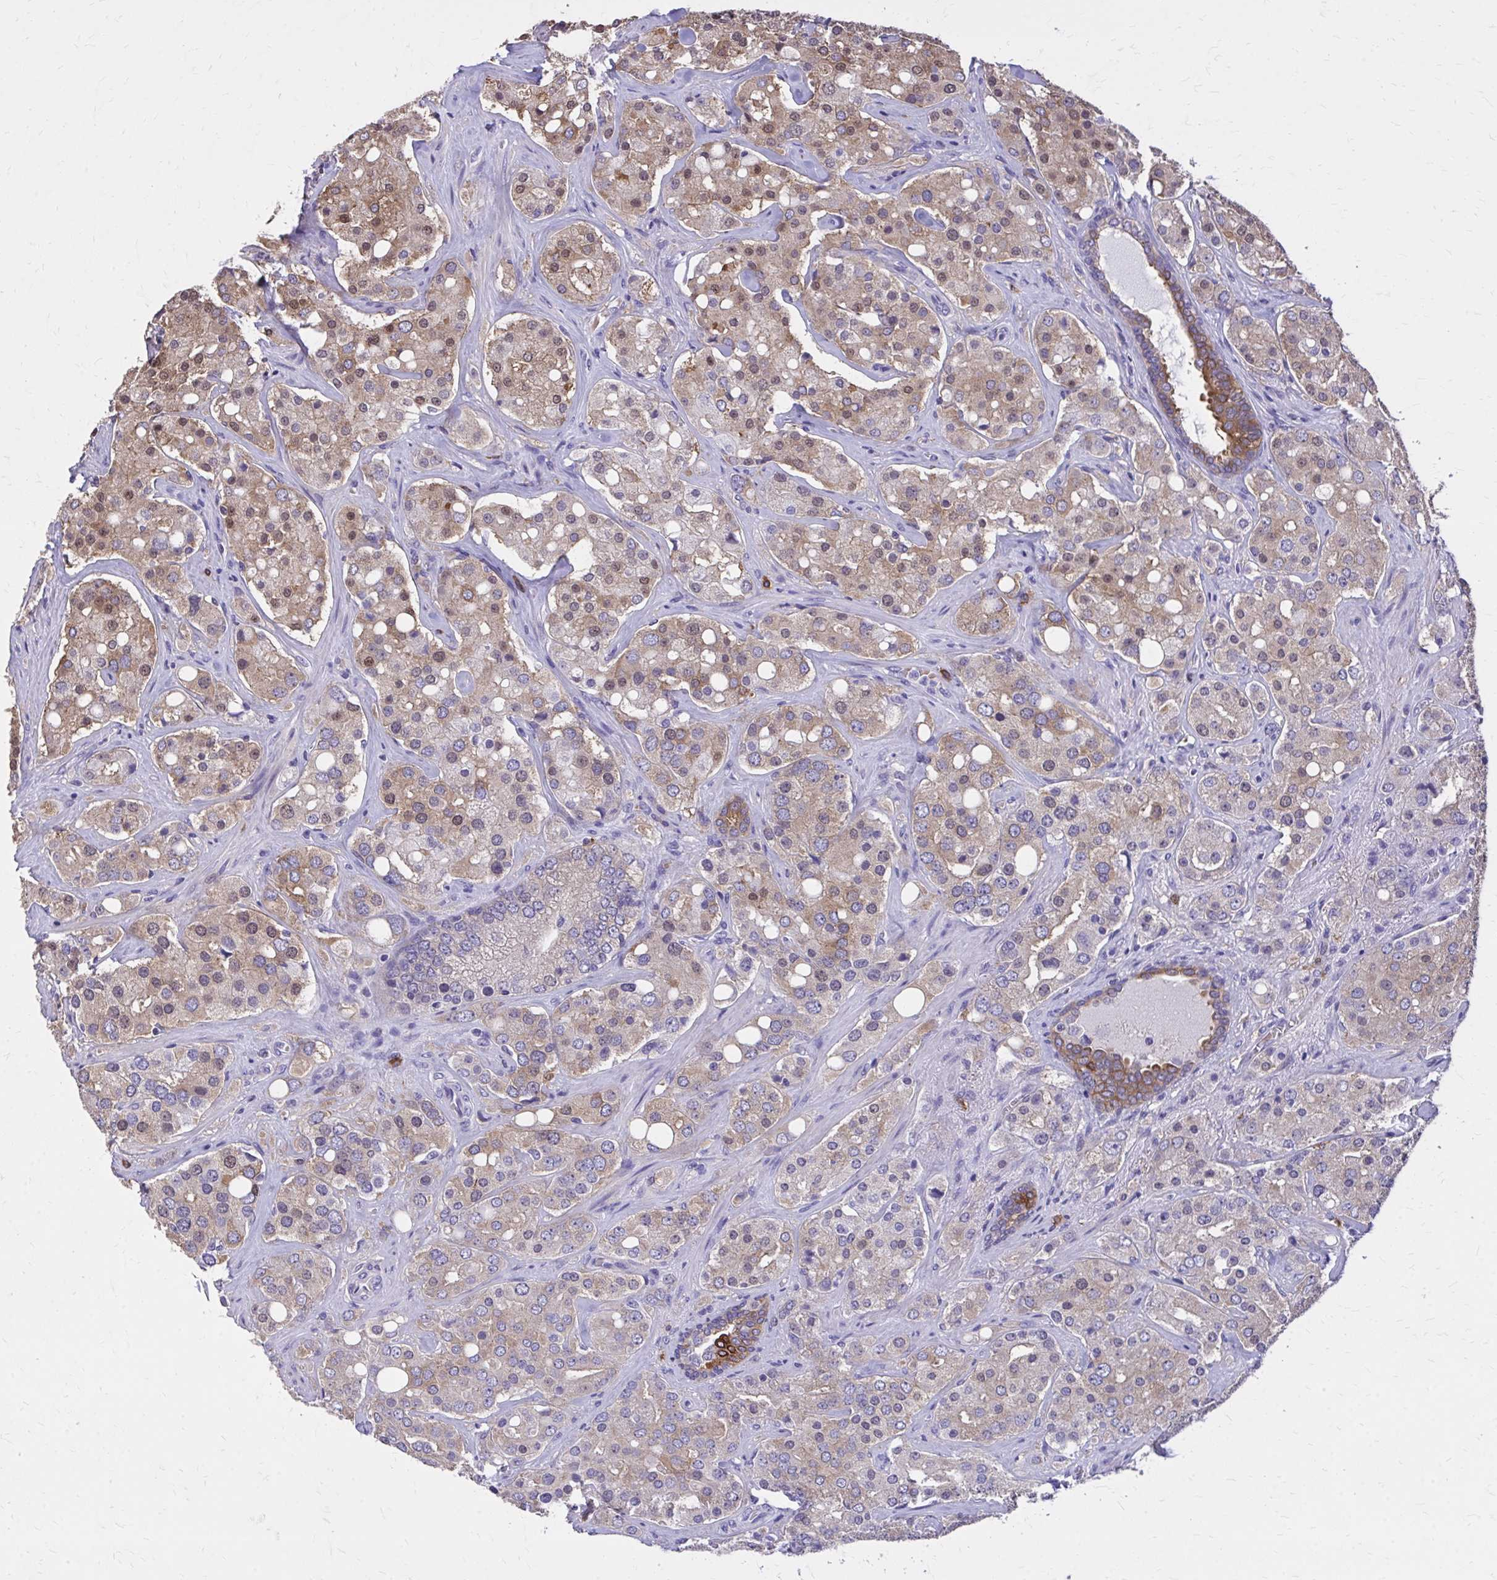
{"staining": {"intensity": "moderate", "quantity": ">75%", "location": "cytoplasmic/membranous,nuclear"}, "tissue": "prostate cancer", "cell_type": "Tumor cells", "image_type": "cancer", "snomed": [{"axis": "morphology", "description": "Adenocarcinoma, High grade"}, {"axis": "topography", "description": "Prostate"}], "caption": "Immunohistochemical staining of human prostate adenocarcinoma (high-grade) demonstrates moderate cytoplasmic/membranous and nuclear protein staining in approximately >75% of tumor cells. (DAB (3,3'-diaminobenzidine) IHC with brightfield microscopy, high magnification).", "gene": "EPB41L1", "patient": {"sex": "male", "age": 67}}